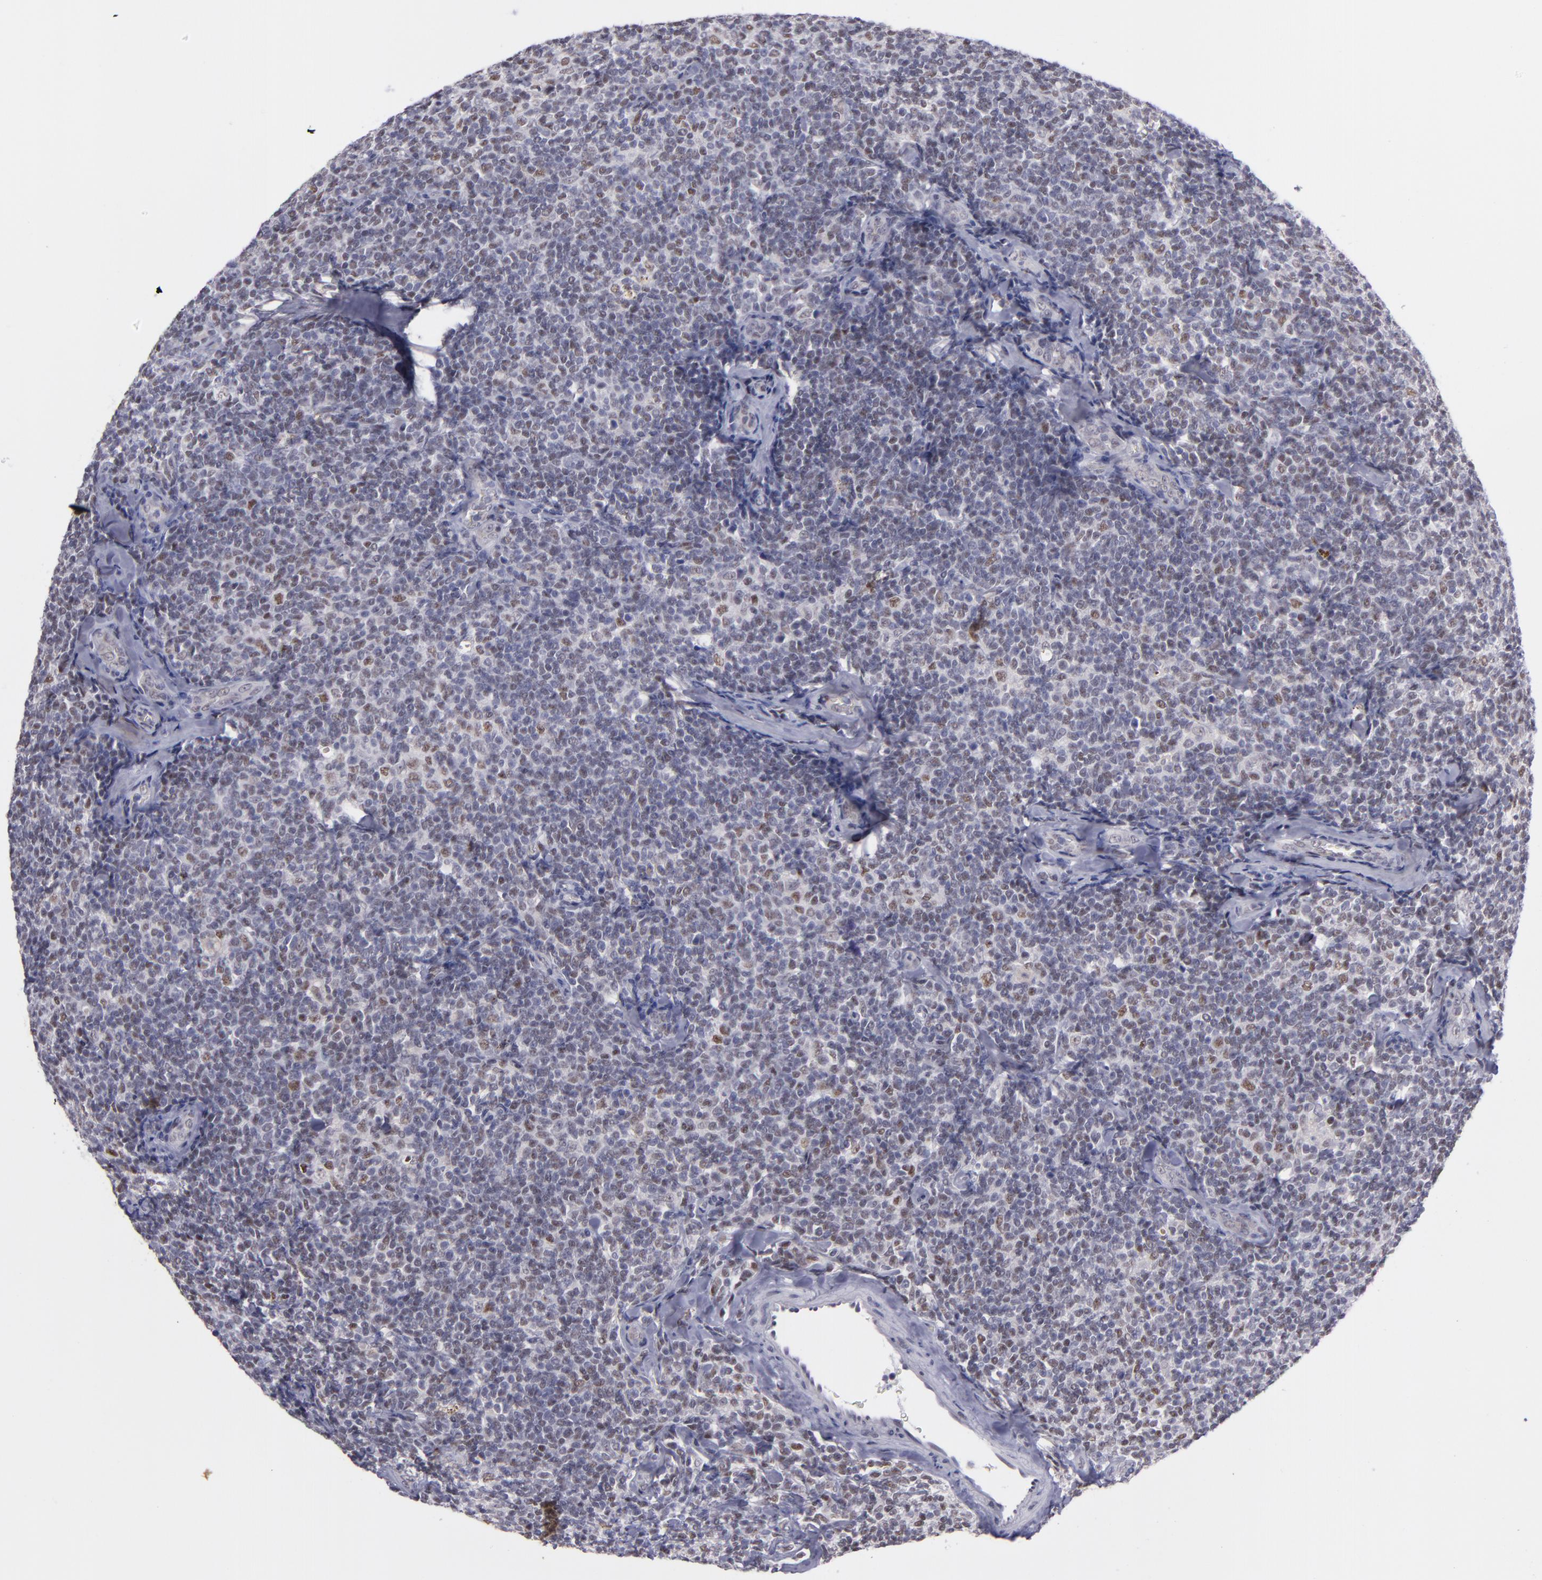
{"staining": {"intensity": "weak", "quantity": "25%-75%", "location": "nuclear"}, "tissue": "lymphoma", "cell_type": "Tumor cells", "image_type": "cancer", "snomed": [{"axis": "morphology", "description": "Malignant lymphoma, non-Hodgkin's type, Low grade"}, {"axis": "topography", "description": "Lymph node"}], "caption": "Brown immunohistochemical staining in human malignant lymphoma, non-Hodgkin's type (low-grade) shows weak nuclear expression in approximately 25%-75% of tumor cells. (DAB (3,3'-diaminobenzidine) IHC, brown staining for protein, blue staining for nuclei).", "gene": "OTUB2", "patient": {"sex": "female", "age": 56}}